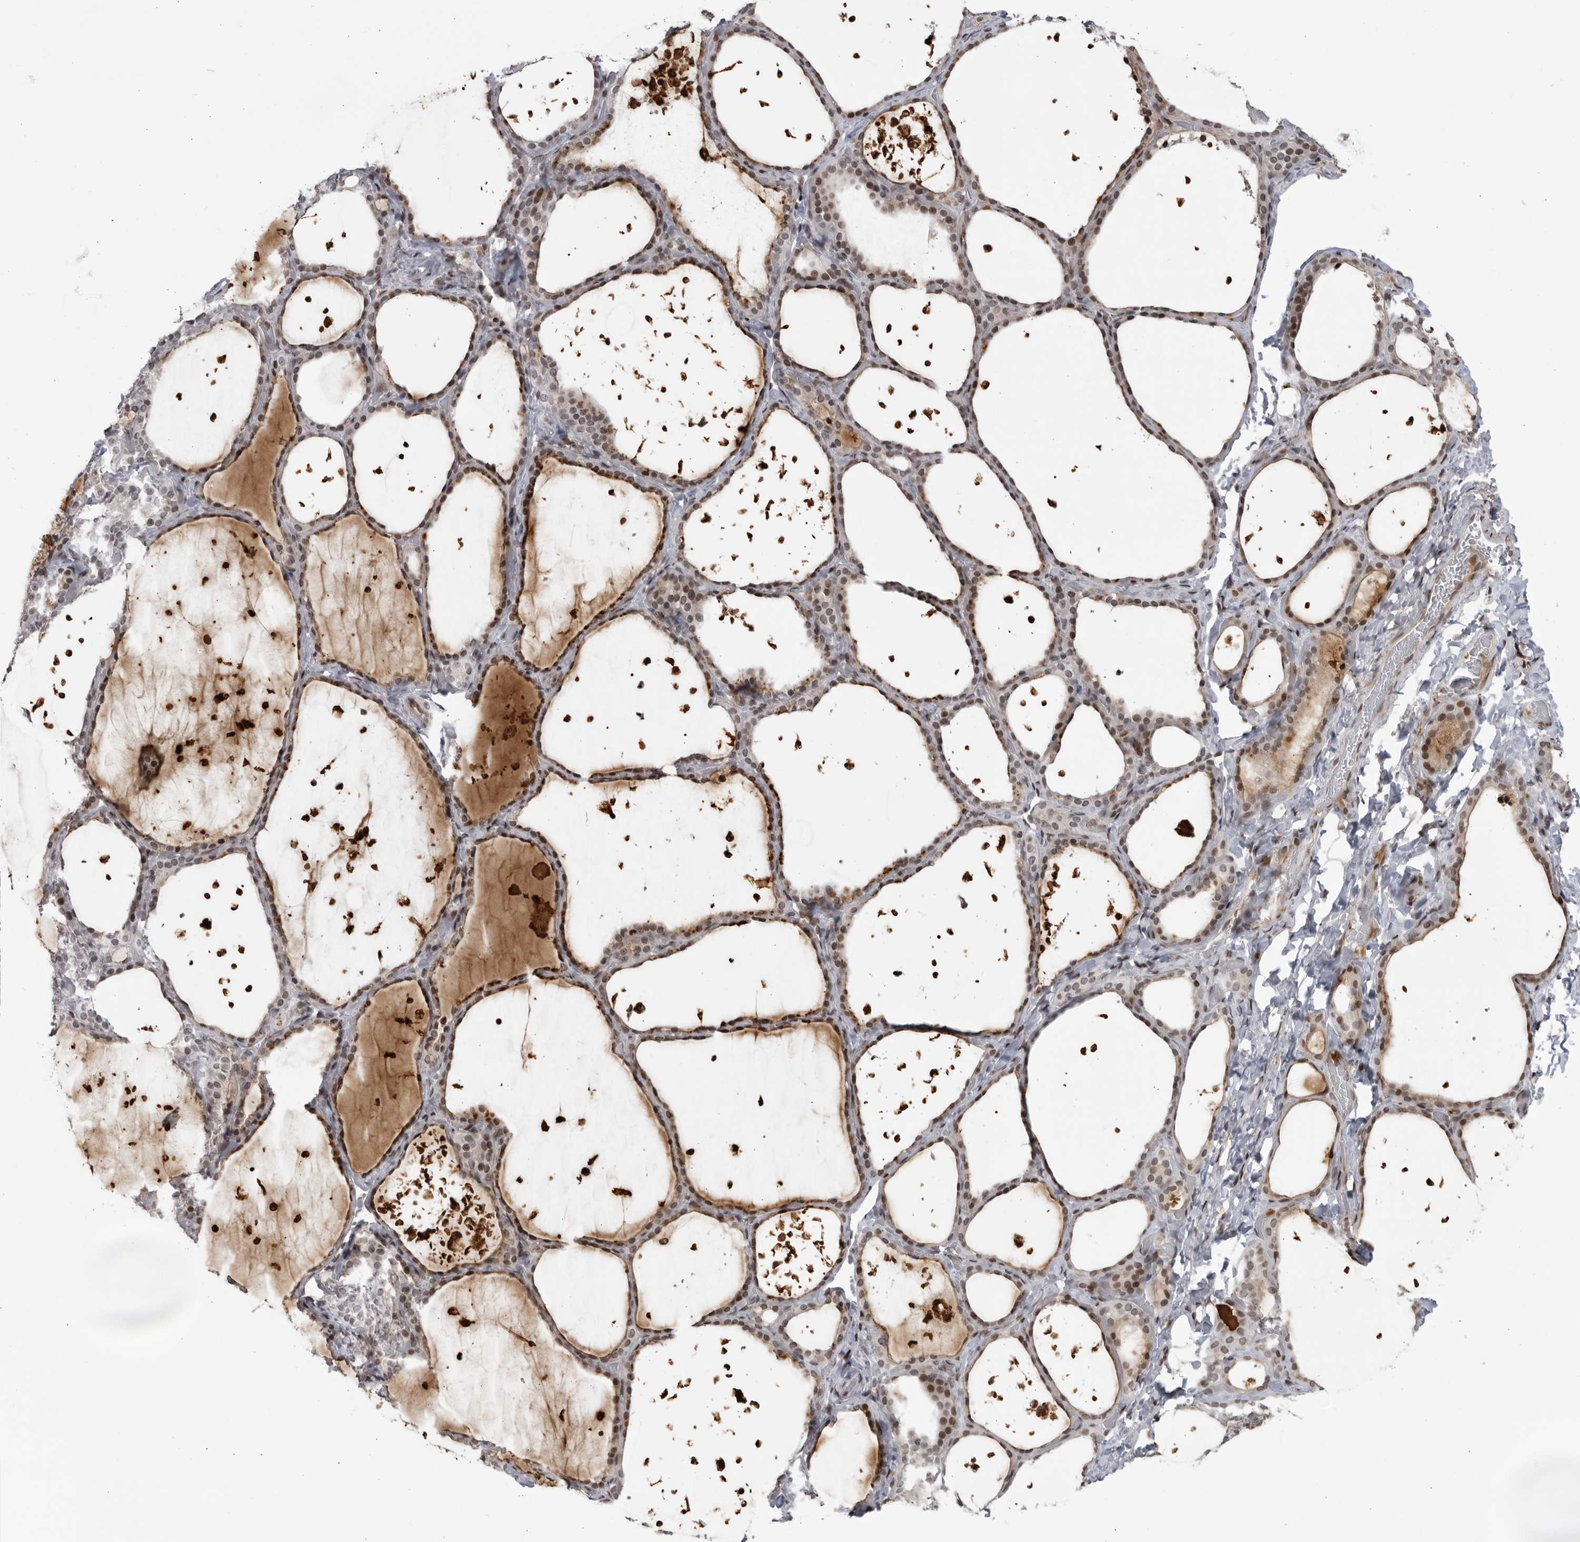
{"staining": {"intensity": "weak", "quantity": "25%-75%", "location": "cytoplasmic/membranous"}, "tissue": "thyroid gland", "cell_type": "Glandular cells", "image_type": "normal", "snomed": [{"axis": "morphology", "description": "Normal tissue, NOS"}, {"axis": "topography", "description": "Thyroid gland"}], "caption": "The histopathology image reveals immunohistochemical staining of unremarkable thyroid gland. There is weak cytoplasmic/membranous staining is seen in about 25%-75% of glandular cells. (DAB (3,3'-diaminobenzidine) IHC, brown staining for protein, blue staining for nuclei).", "gene": "DTL", "patient": {"sex": "female", "age": 44}}